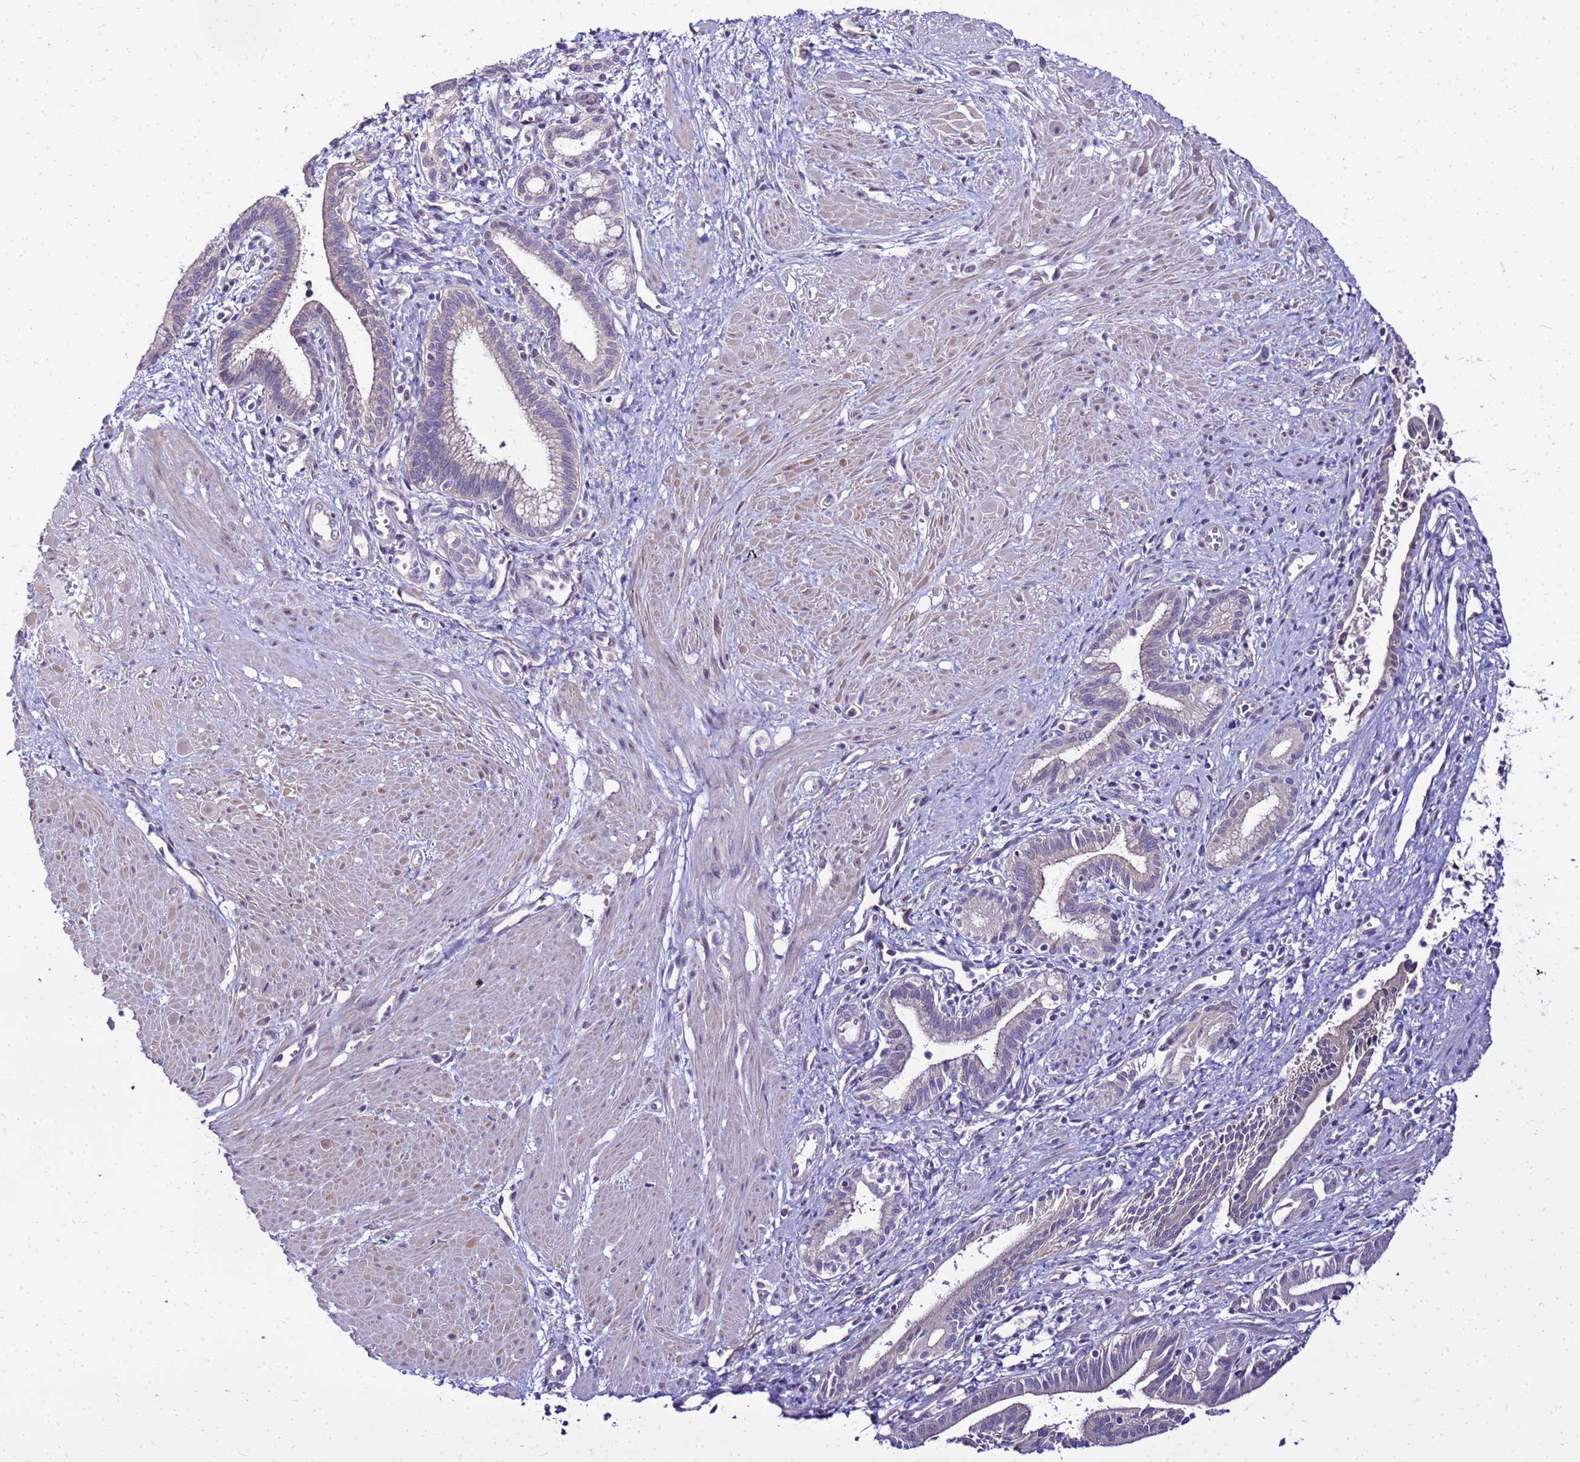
{"staining": {"intensity": "negative", "quantity": "none", "location": "none"}, "tissue": "pancreatic cancer", "cell_type": "Tumor cells", "image_type": "cancer", "snomed": [{"axis": "morphology", "description": "Adenocarcinoma, NOS"}, {"axis": "topography", "description": "Pancreas"}], "caption": "There is no significant staining in tumor cells of pancreatic cancer (adenocarcinoma).", "gene": "HERC5", "patient": {"sex": "male", "age": 78}}